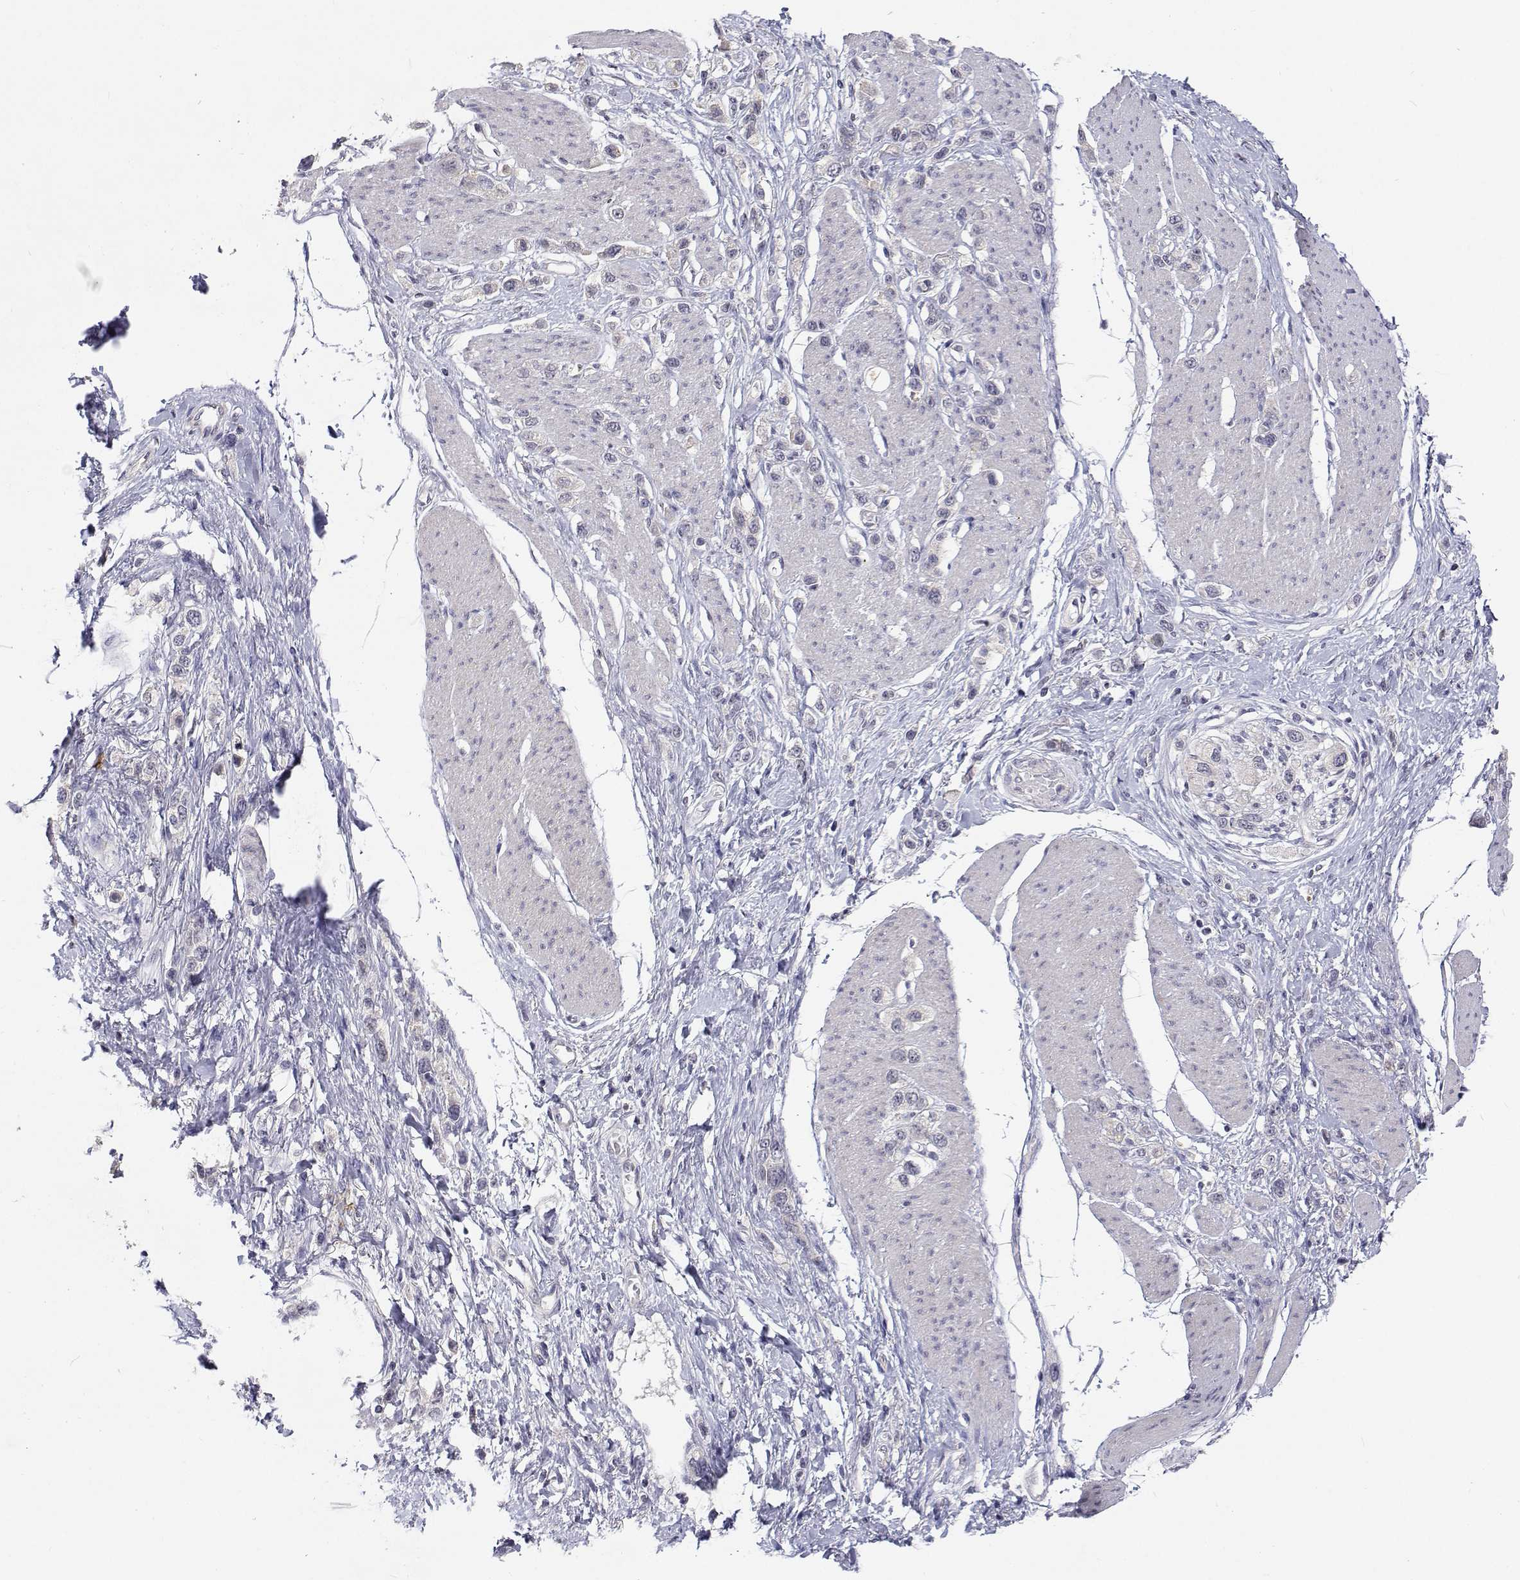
{"staining": {"intensity": "negative", "quantity": "none", "location": "none"}, "tissue": "stomach cancer", "cell_type": "Tumor cells", "image_type": "cancer", "snomed": [{"axis": "morphology", "description": "Adenocarcinoma, NOS"}, {"axis": "topography", "description": "Stomach"}], "caption": "Image shows no significant protein positivity in tumor cells of stomach cancer.", "gene": "MYPN", "patient": {"sex": "female", "age": 65}}